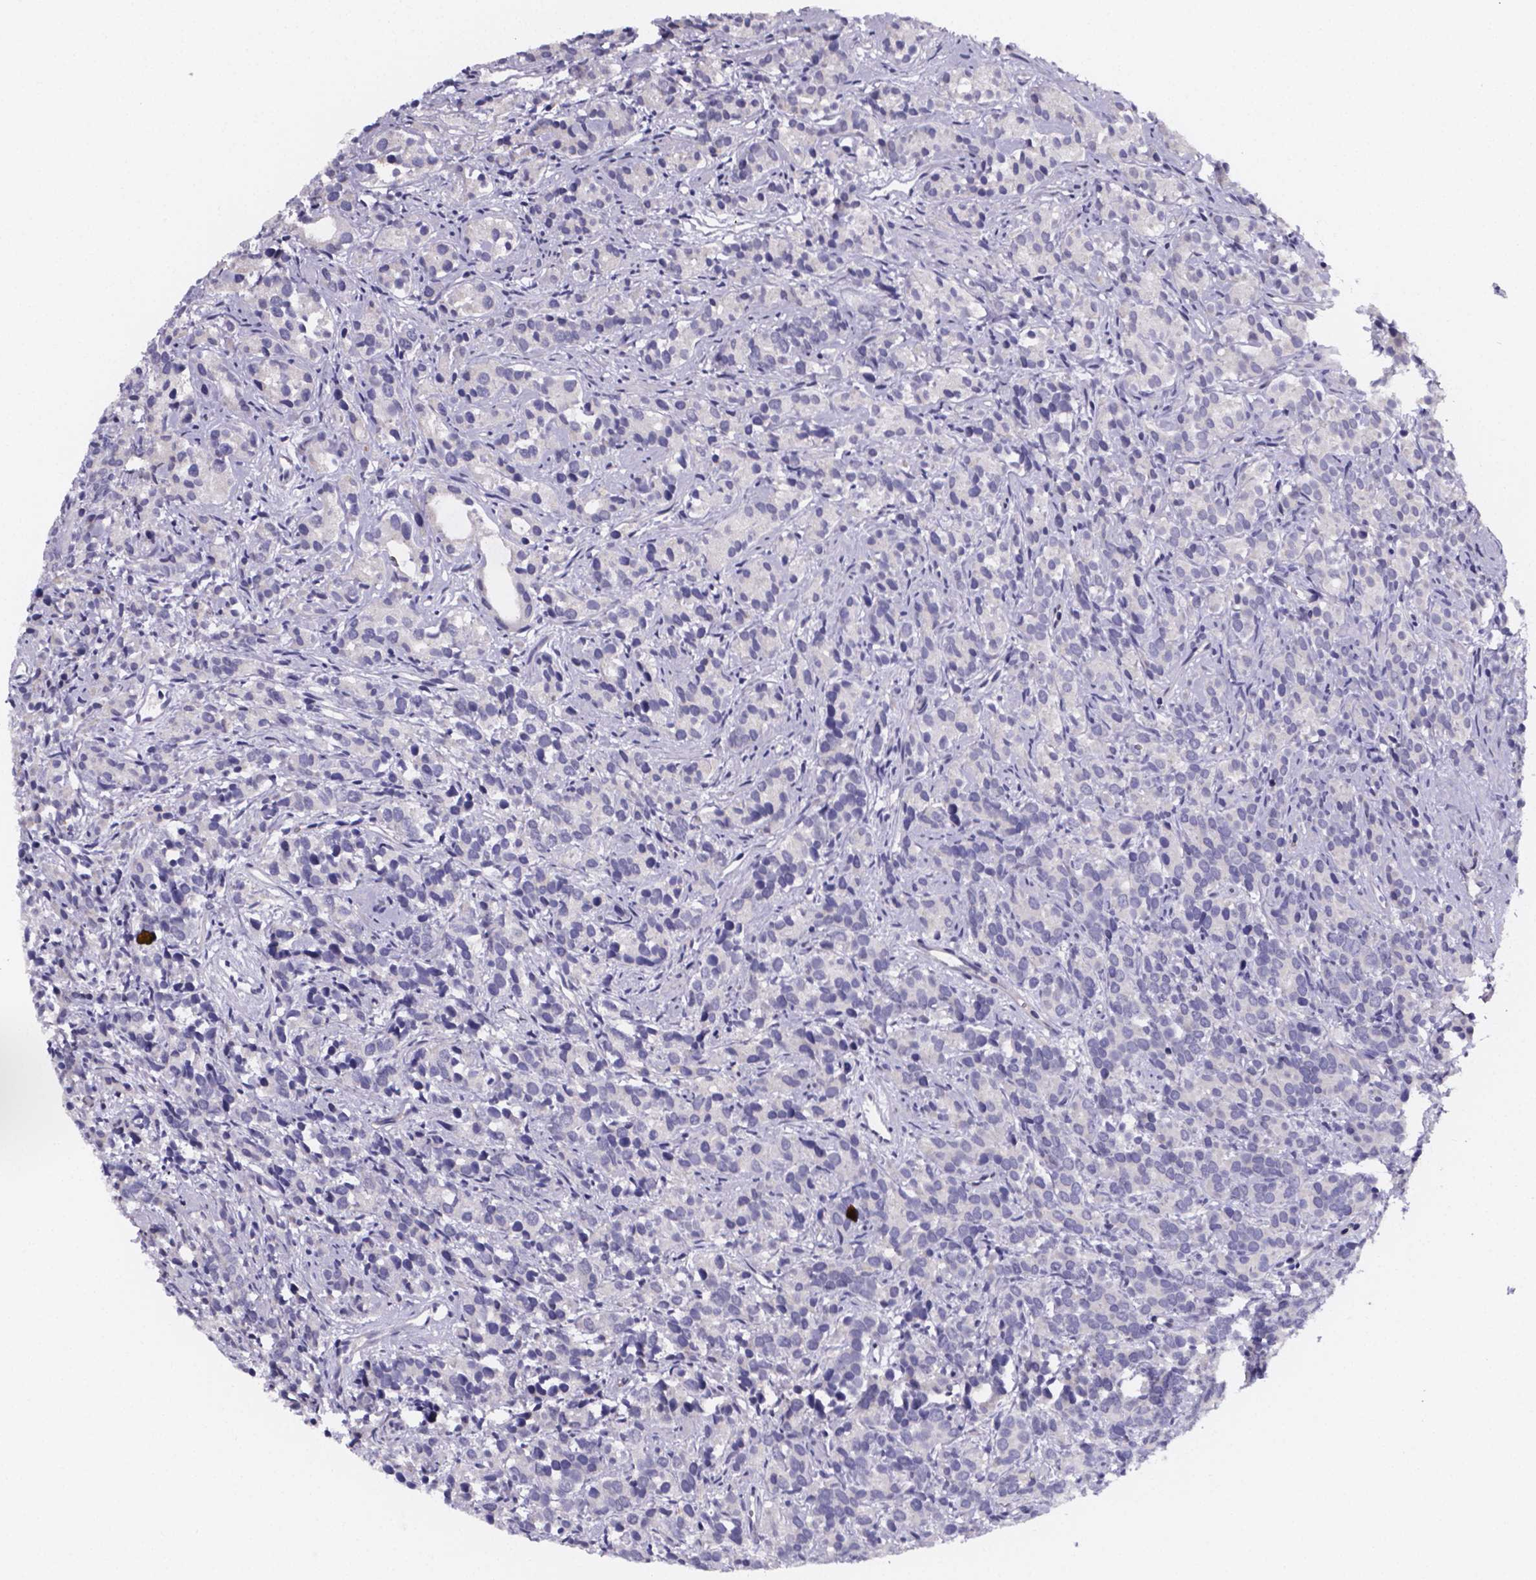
{"staining": {"intensity": "negative", "quantity": "none", "location": "none"}, "tissue": "prostate cancer", "cell_type": "Tumor cells", "image_type": "cancer", "snomed": [{"axis": "morphology", "description": "Adenocarcinoma, High grade"}, {"axis": "topography", "description": "Prostate"}], "caption": "Adenocarcinoma (high-grade) (prostate) was stained to show a protein in brown. There is no significant staining in tumor cells.", "gene": "IZUMO1", "patient": {"sex": "male", "age": 84}}